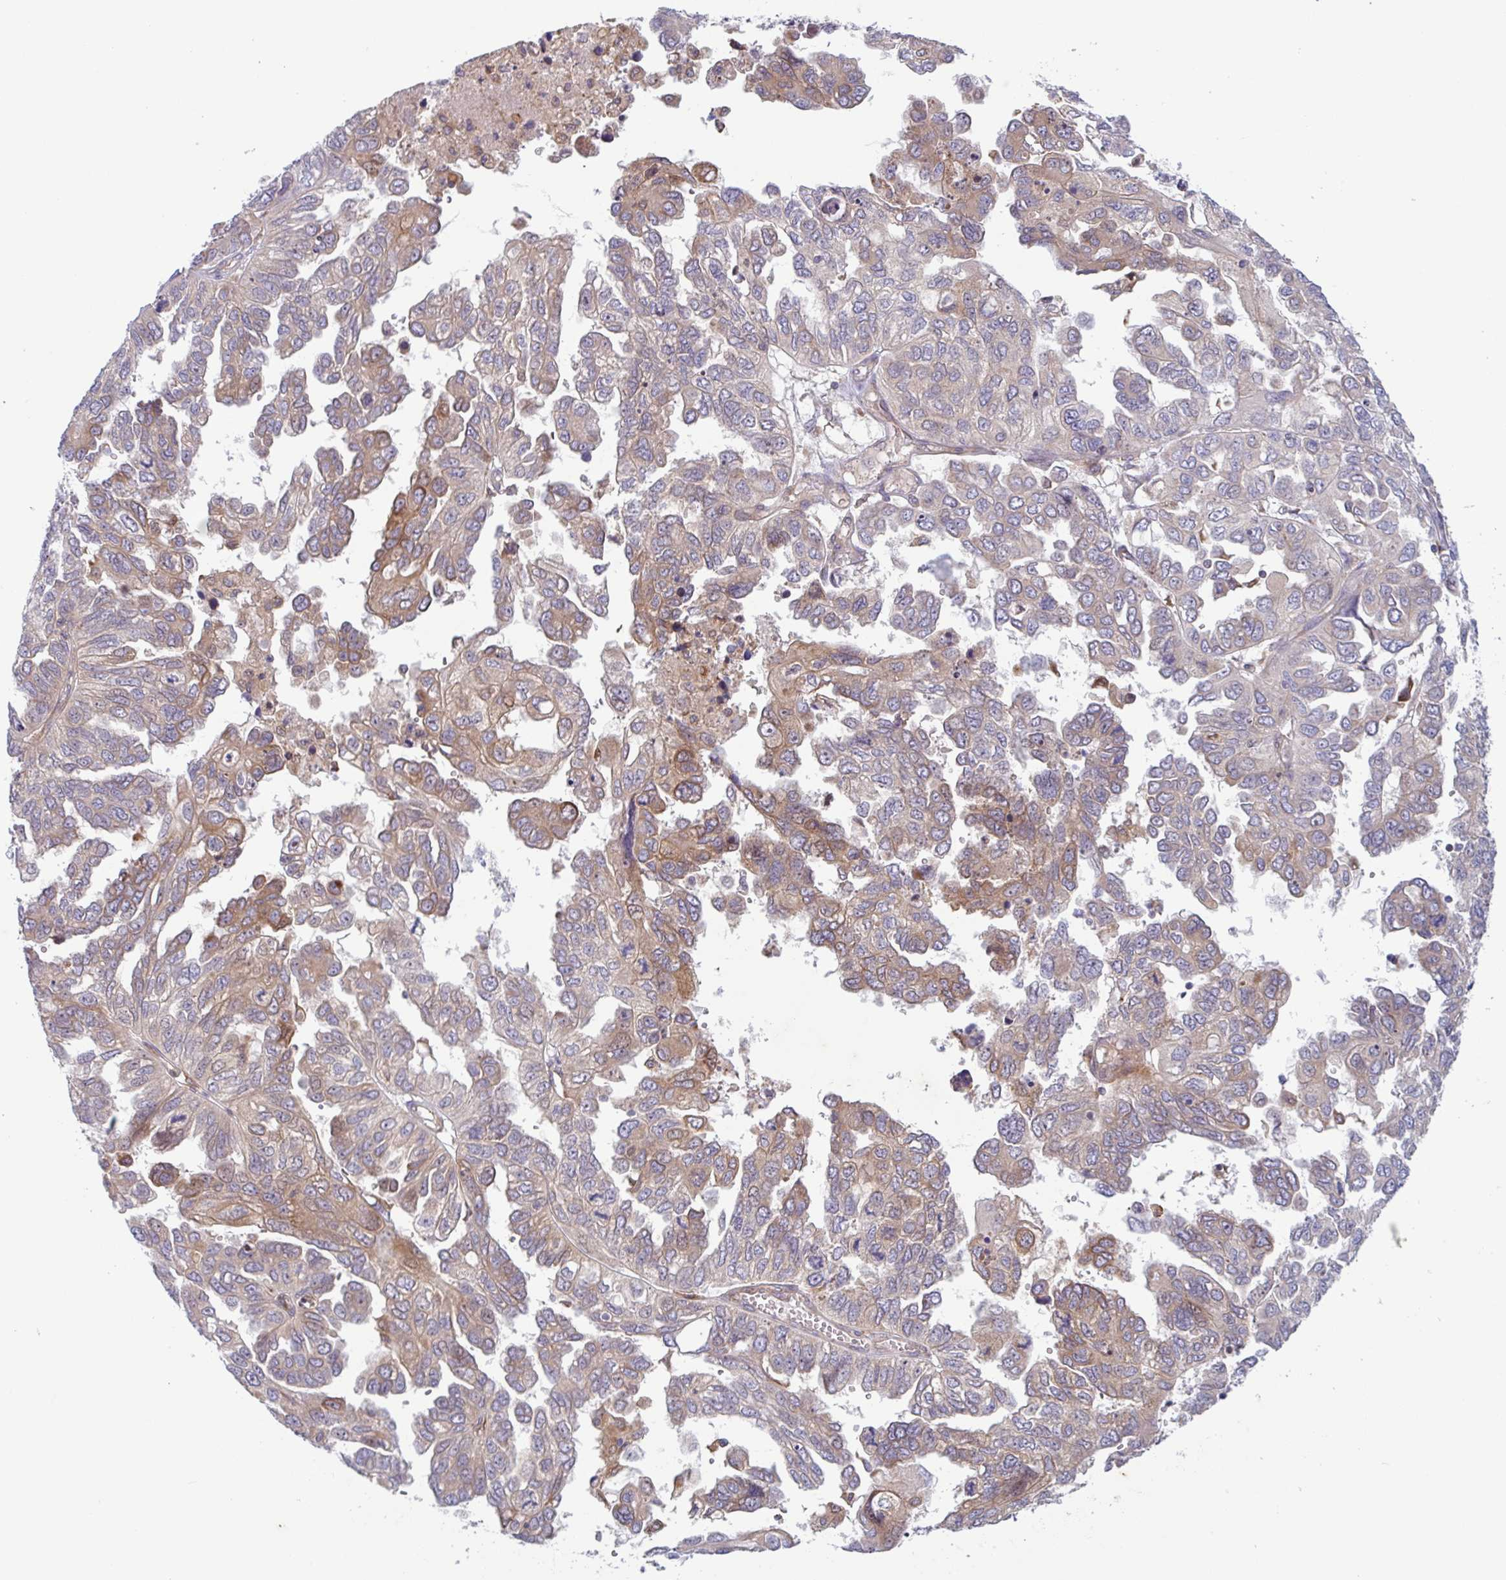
{"staining": {"intensity": "moderate", "quantity": "25%-75%", "location": "cytoplasmic/membranous"}, "tissue": "ovarian cancer", "cell_type": "Tumor cells", "image_type": "cancer", "snomed": [{"axis": "morphology", "description": "Cystadenocarcinoma, serous, NOS"}, {"axis": "topography", "description": "Ovary"}], "caption": "Ovarian cancer (serous cystadenocarcinoma) tissue exhibits moderate cytoplasmic/membranous positivity in about 25%-75% of tumor cells, visualized by immunohistochemistry. The staining is performed using DAB brown chromogen to label protein expression. The nuclei are counter-stained blue using hematoxylin.", "gene": "RIT1", "patient": {"sex": "female", "age": 53}}